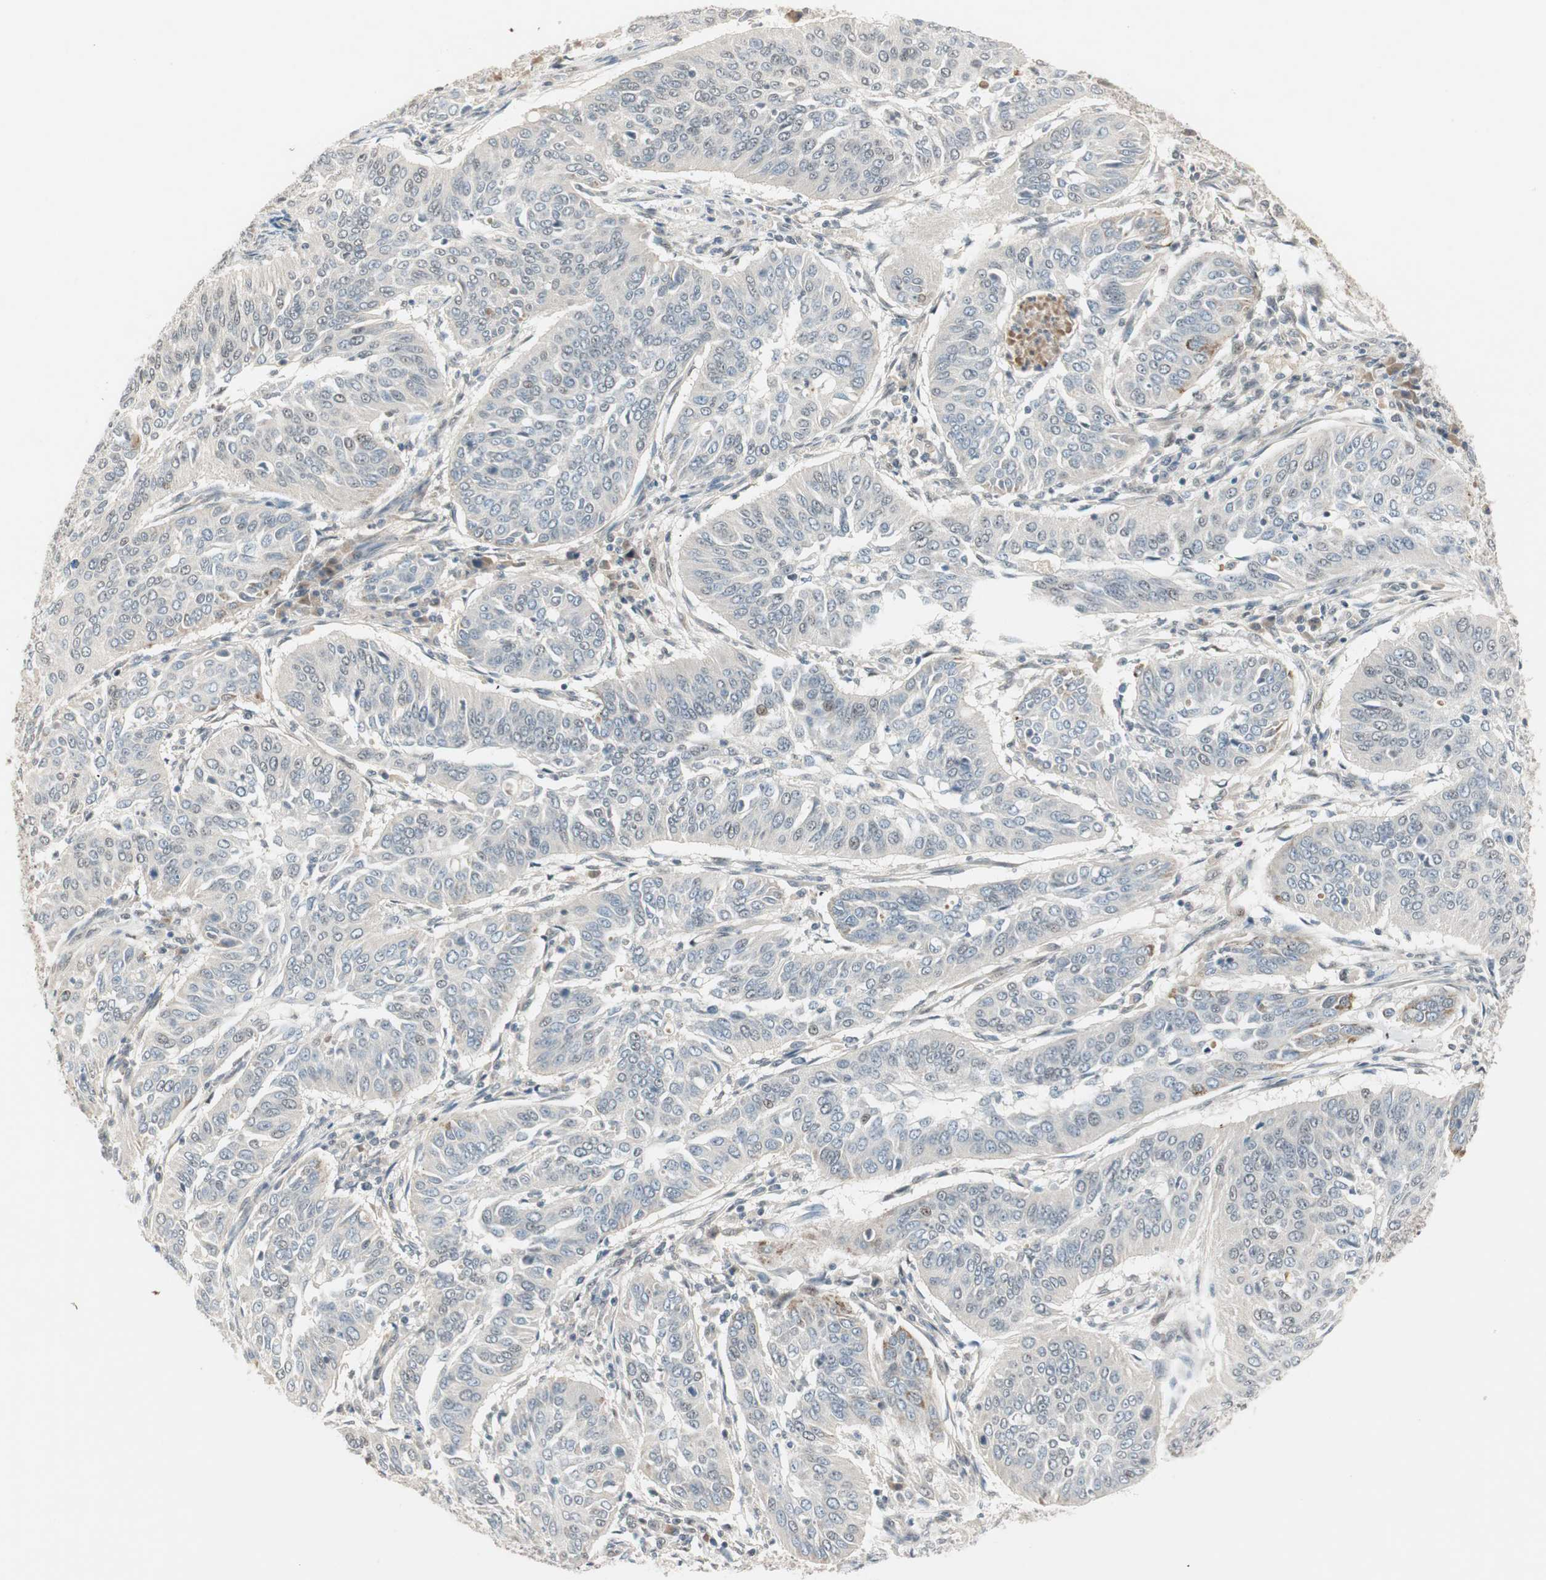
{"staining": {"intensity": "negative", "quantity": "none", "location": "none"}, "tissue": "cervical cancer", "cell_type": "Tumor cells", "image_type": "cancer", "snomed": [{"axis": "morphology", "description": "Normal tissue, NOS"}, {"axis": "morphology", "description": "Squamous cell carcinoma, NOS"}, {"axis": "topography", "description": "Cervix"}], "caption": "The immunohistochemistry photomicrograph has no significant staining in tumor cells of cervical cancer tissue.", "gene": "ACSL5", "patient": {"sex": "female", "age": 39}}